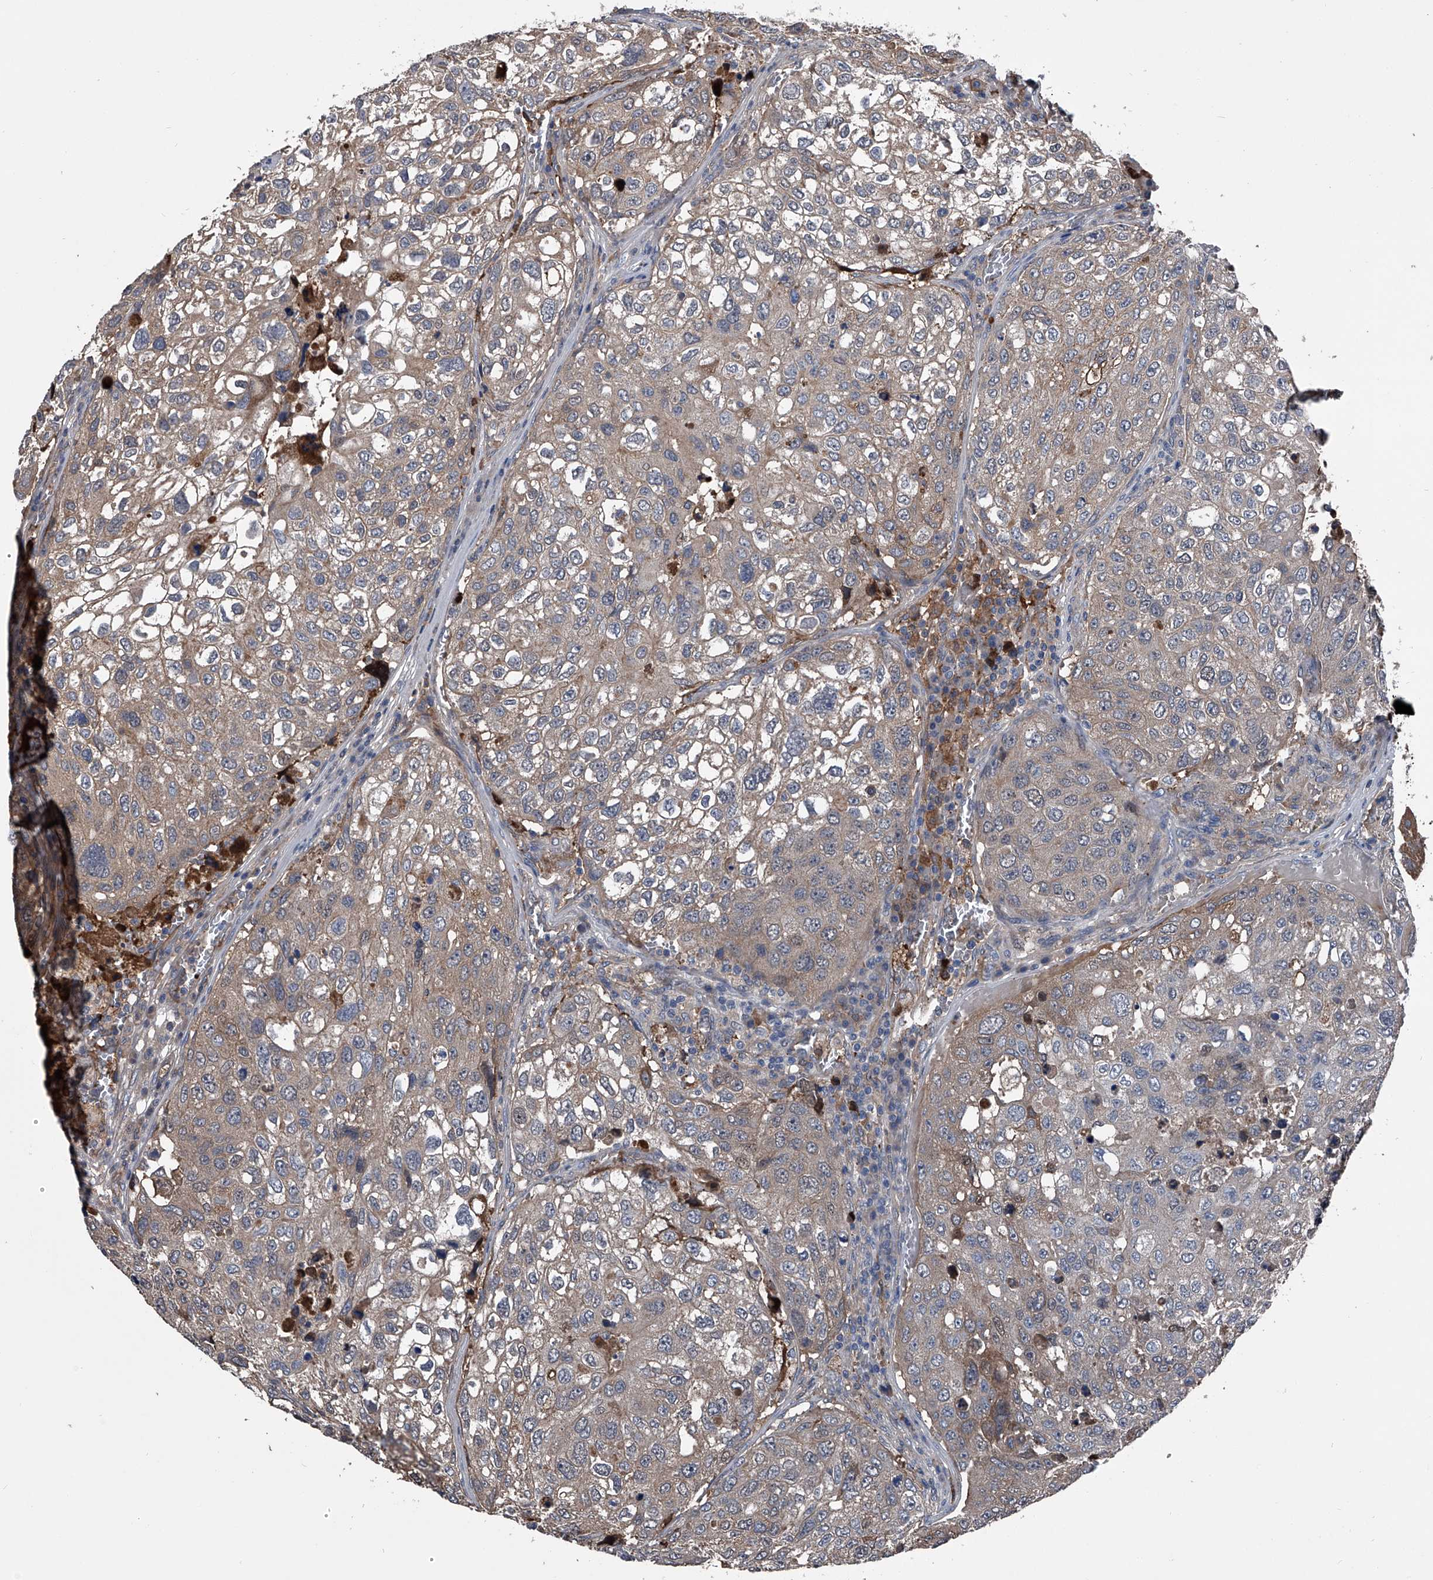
{"staining": {"intensity": "weak", "quantity": "<25%", "location": "cytoplasmic/membranous"}, "tissue": "urothelial cancer", "cell_type": "Tumor cells", "image_type": "cancer", "snomed": [{"axis": "morphology", "description": "Urothelial carcinoma, High grade"}, {"axis": "topography", "description": "Lymph node"}, {"axis": "topography", "description": "Urinary bladder"}], "caption": "High magnification brightfield microscopy of urothelial cancer stained with DAB (brown) and counterstained with hematoxylin (blue): tumor cells show no significant positivity. (DAB (3,3'-diaminobenzidine) immunohistochemistry (IHC) visualized using brightfield microscopy, high magnification).", "gene": "KIF13A", "patient": {"sex": "male", "age": 51}}